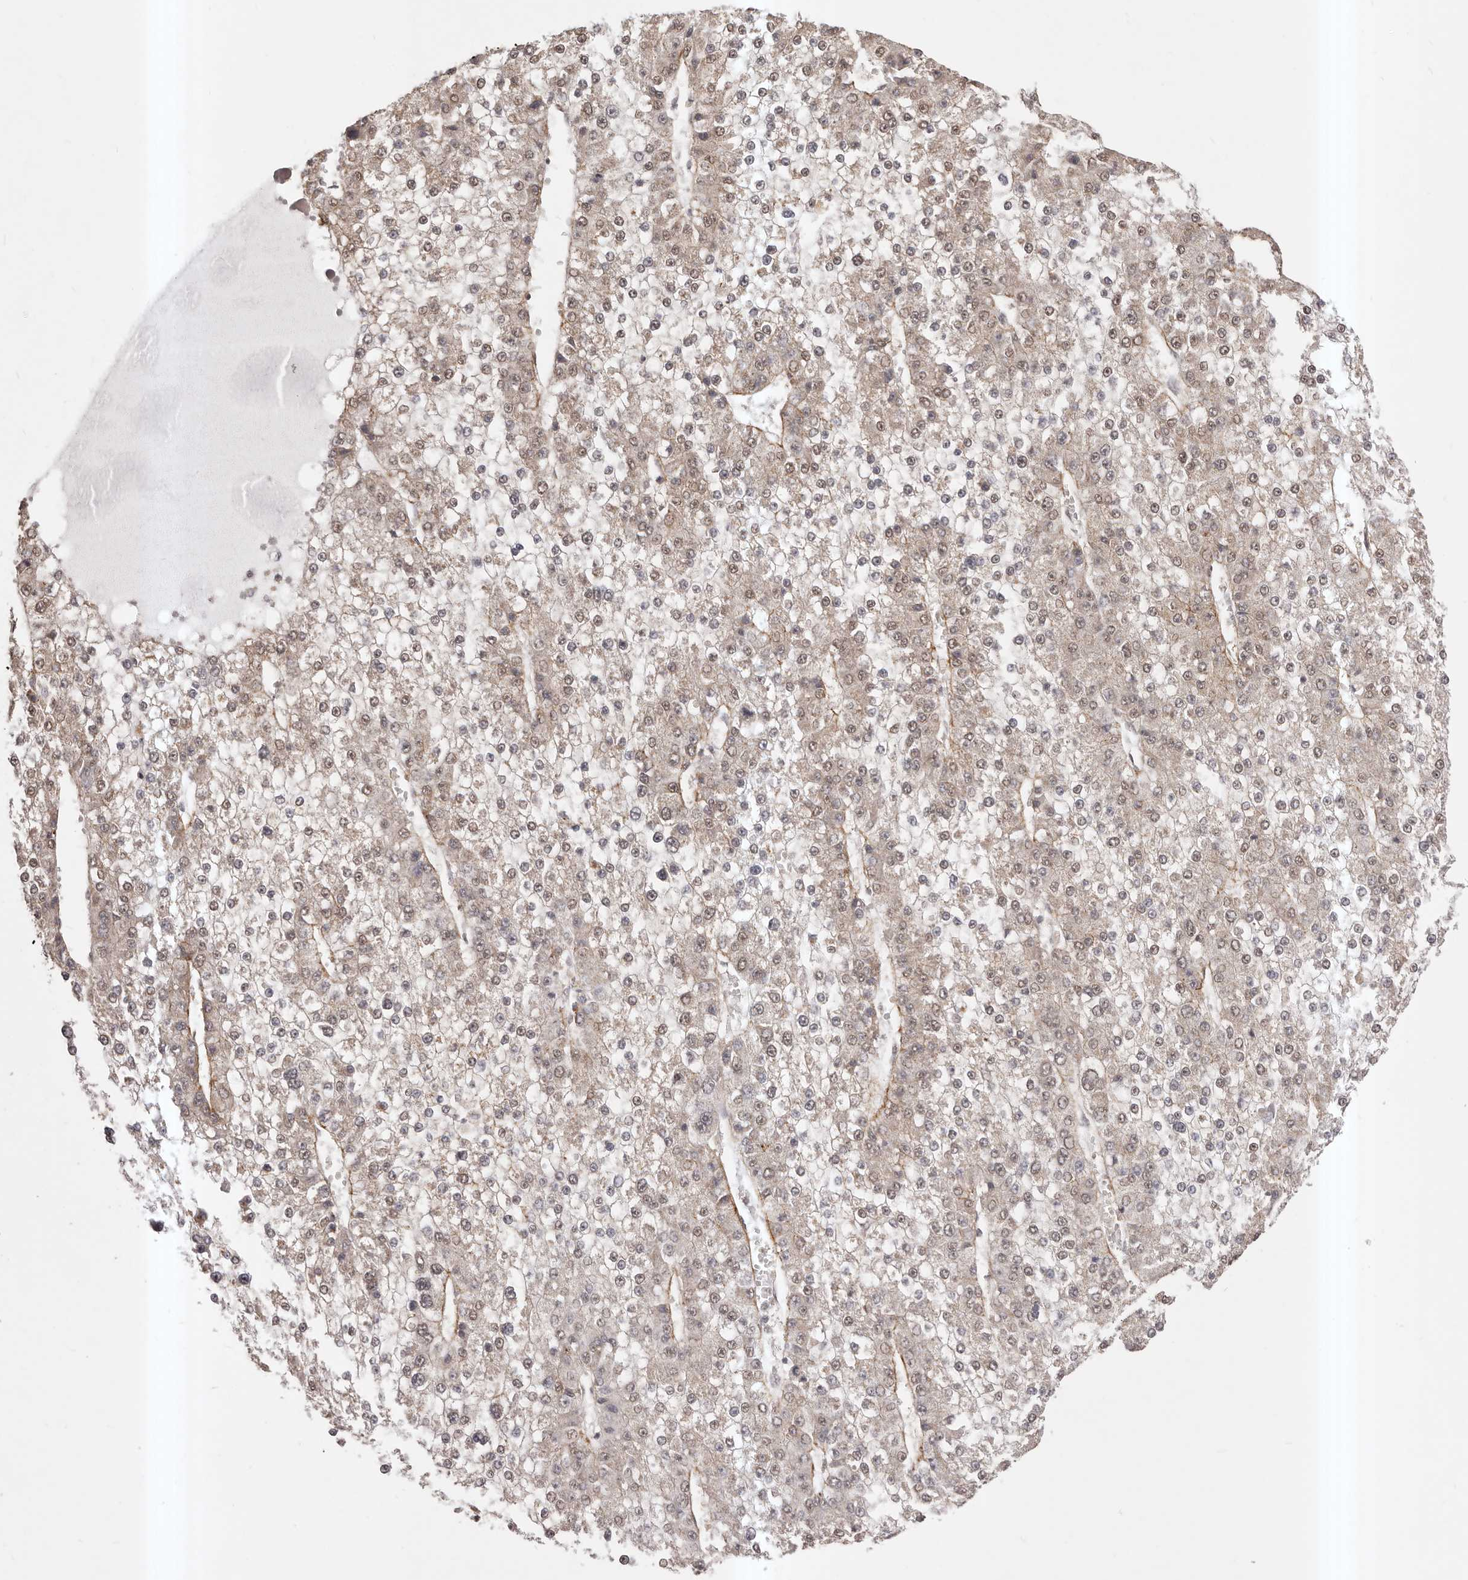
{"staining": {"intensity": "moderate", "quantity": "25%-75%", "location": "cytoplasmic/membranous,nuclear"}, "tissue": "liver cancer", "cell_type": "Tumor cells", "image_type": "cancer", "snomed": [{"axis": "morphology", "description": "Carcinoma, Hepatocellular, NOS"}, {"axis": "topography", "description": "Liver"}], "caption": "An immunohistochemistry (IHC) image of tumor tissue is shown. Protein staining in brown highlights moderate cytoplasmic/membranous and nuclear positivity in liver cancer within tumor cells. (DAB (3,3'-diaminobenzidine) = brown stain, brightfield microscopy at high magnification).", "gene": "RPS6KA5", "patient": {"sex": "female", "age": 73}}